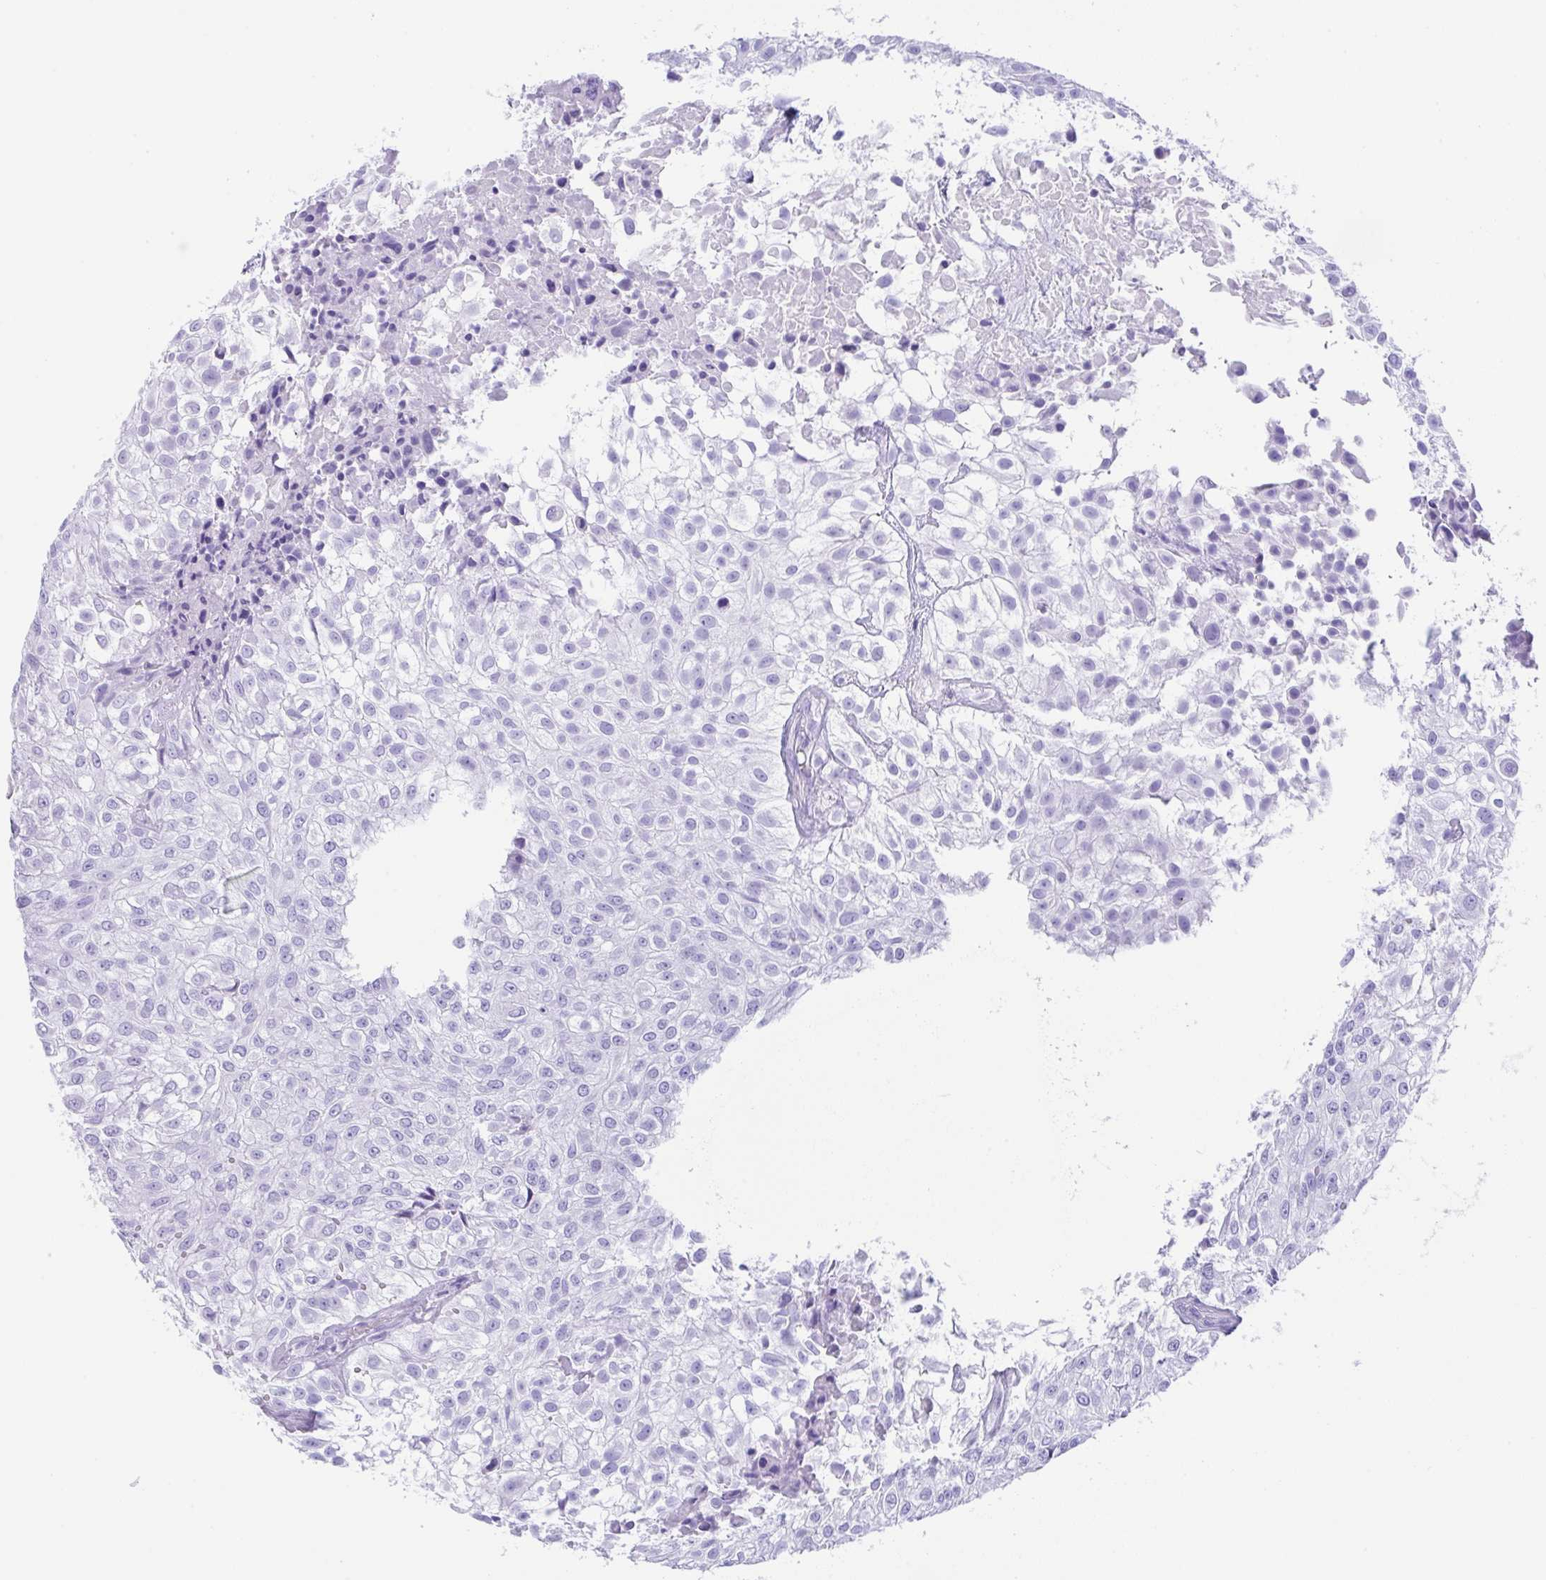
{"staining": {"intensity": "negative", "quantity": "none", "location": "none"}, "tissue": "urothelial cancer", "cell_type": "Tumor cells", "image_type": "cancer", "snomed": [{"axis": "morphology", "description": "Urothelial carcinoma, High grade"}, {"axis": "topography", "description": "Urinary bladder"}], "caption": "High magnification brightfield microscopy of urothelial carcinoma (high-grade) stained with DAB (3,3'-diaminobenzidine) (brown) and counterstained with hematoxylin (blue): tumor cells show no significant positivity.", "gene": "CPA1", "patient": {"sex": "male", "age": 56}}